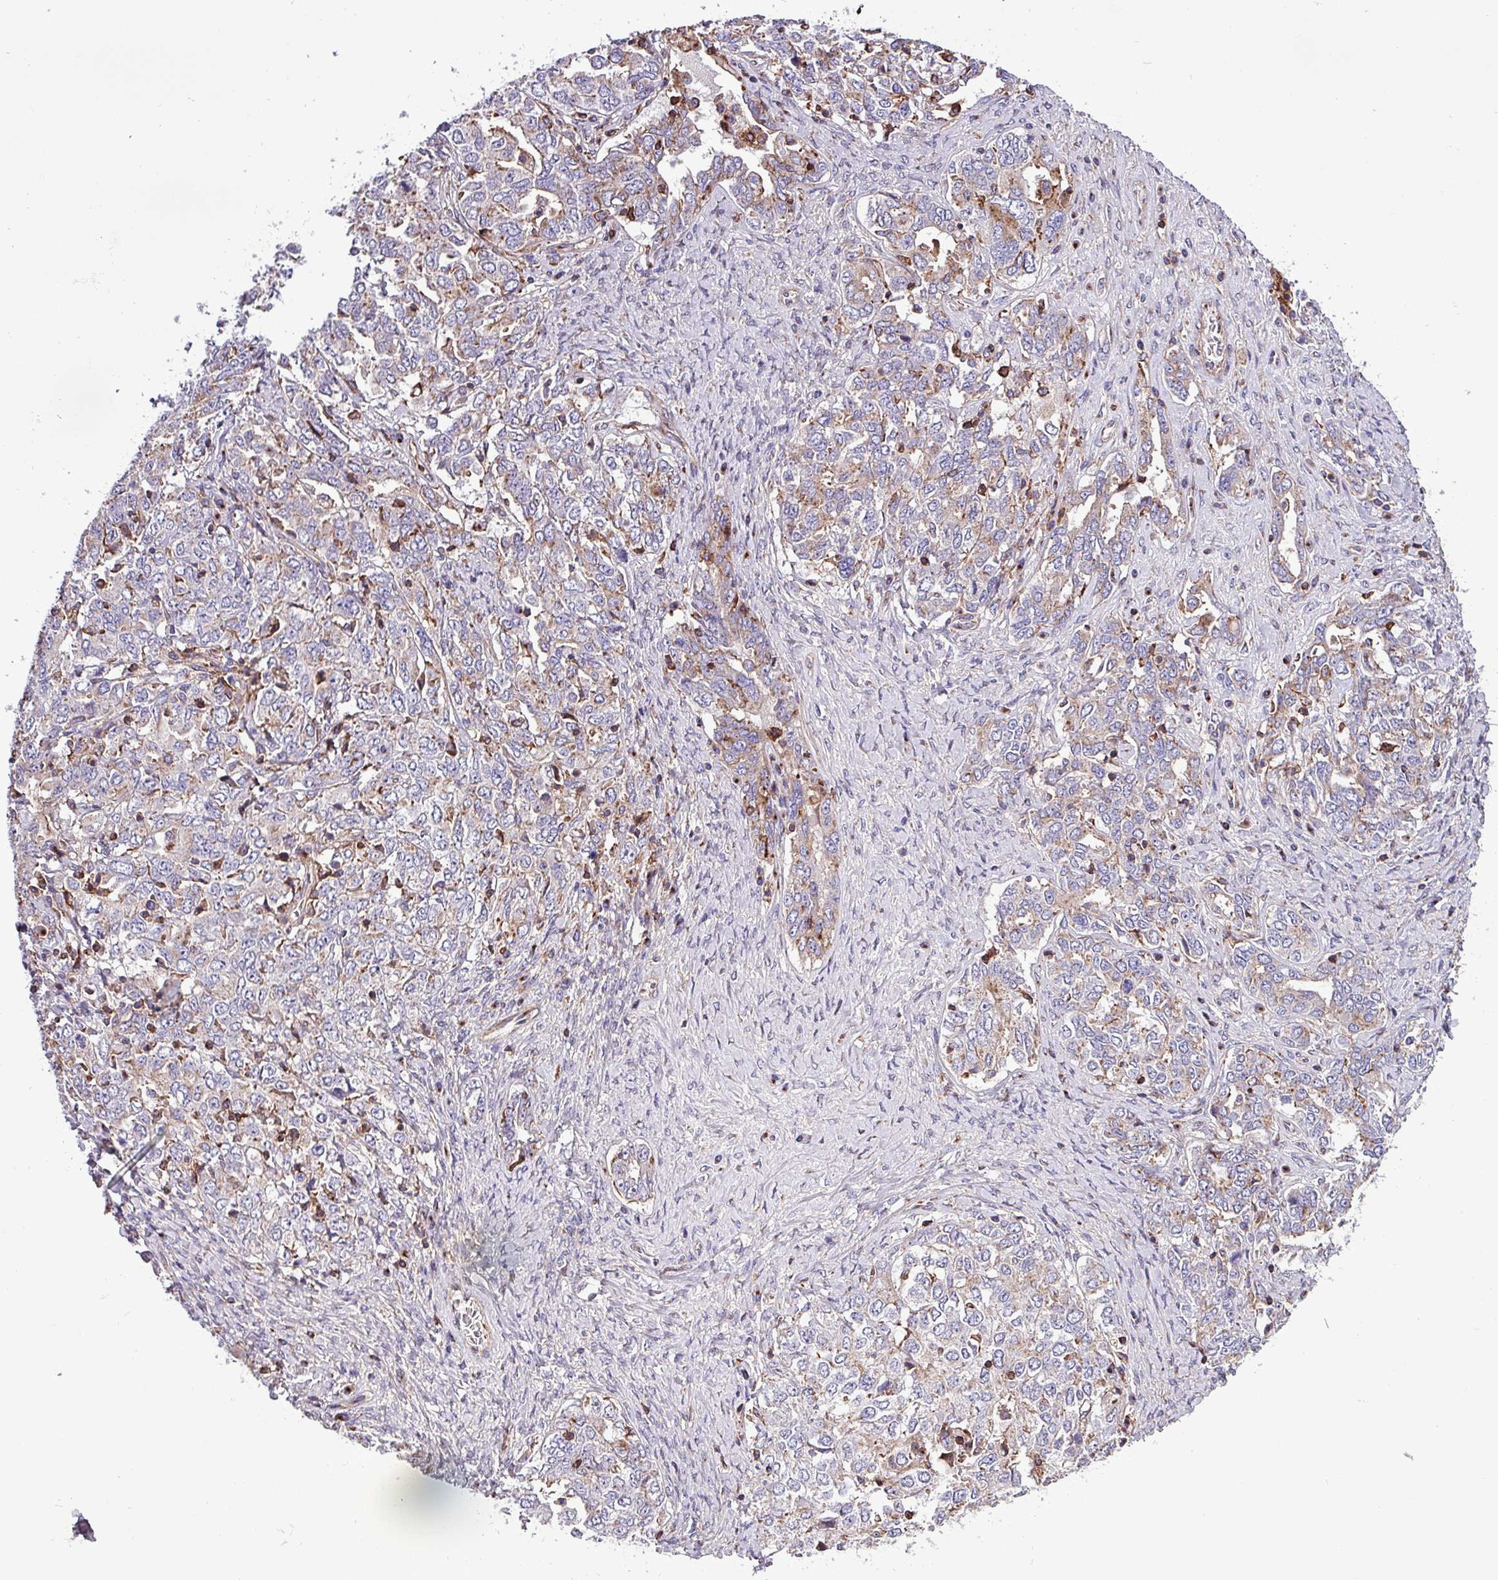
{"staining": {"intensity": "weak", "quantity": "25%-75%", "location": "cytoplasmic/membranous"}, "tissue": "ovarian cancer", "cell_type": "Tumor cells", "image_type": "cancer", "snomed": [{"axis": "morphology", "description": "Carcinoma, endometroid"}, {"axis": "topography", "description": "Ovary"}], "caption": "IHC micrograph of human ovarian endometroid carcinoma stained for a protein (brown), which demonstrates low levels of weak cytoplasmic/membranous expression in about 25%-75% of tumor cells.", "gene": "VAMP4", "patient": {"sex": "female", "age": 62}}